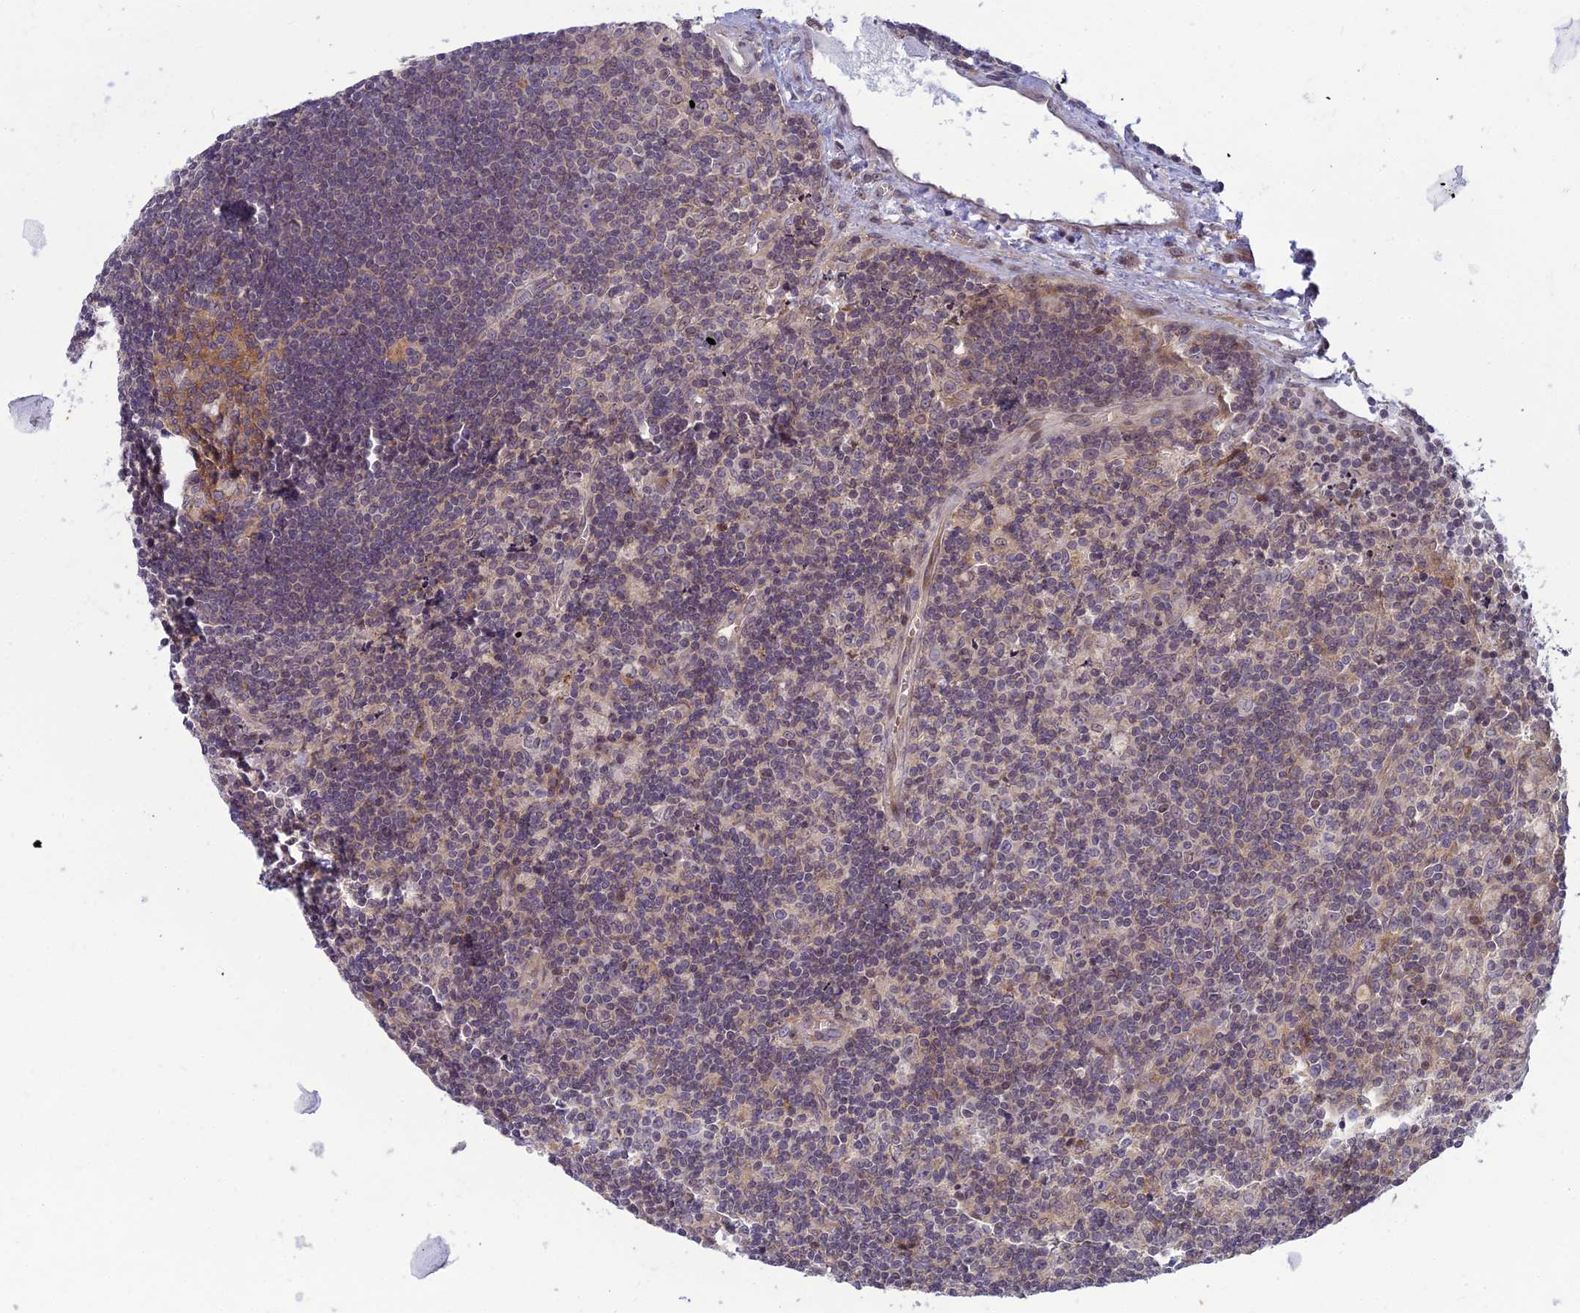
{"staining": {"intensity": "moderate", "quantity": "25%-75%", "location": "cytoplasmic/membranous"}, "tissue": "lymph node", "cell_type": "Germinal center cells", "image_type": "normal", "snomed": [{"axis": "morphology", "description": "Normal tissue, NOS"}, {"axis": "topography", "description": "Lymph node"}], "caption": "Approximately 25%-75% of germinal center cells in normal human lymph node show moderate cytoplasmic/membranous protein staining as visualized by brown immunohistochemical staining.", "gene": "DTX2", "patient": {"sex": "male", "age": 58}}